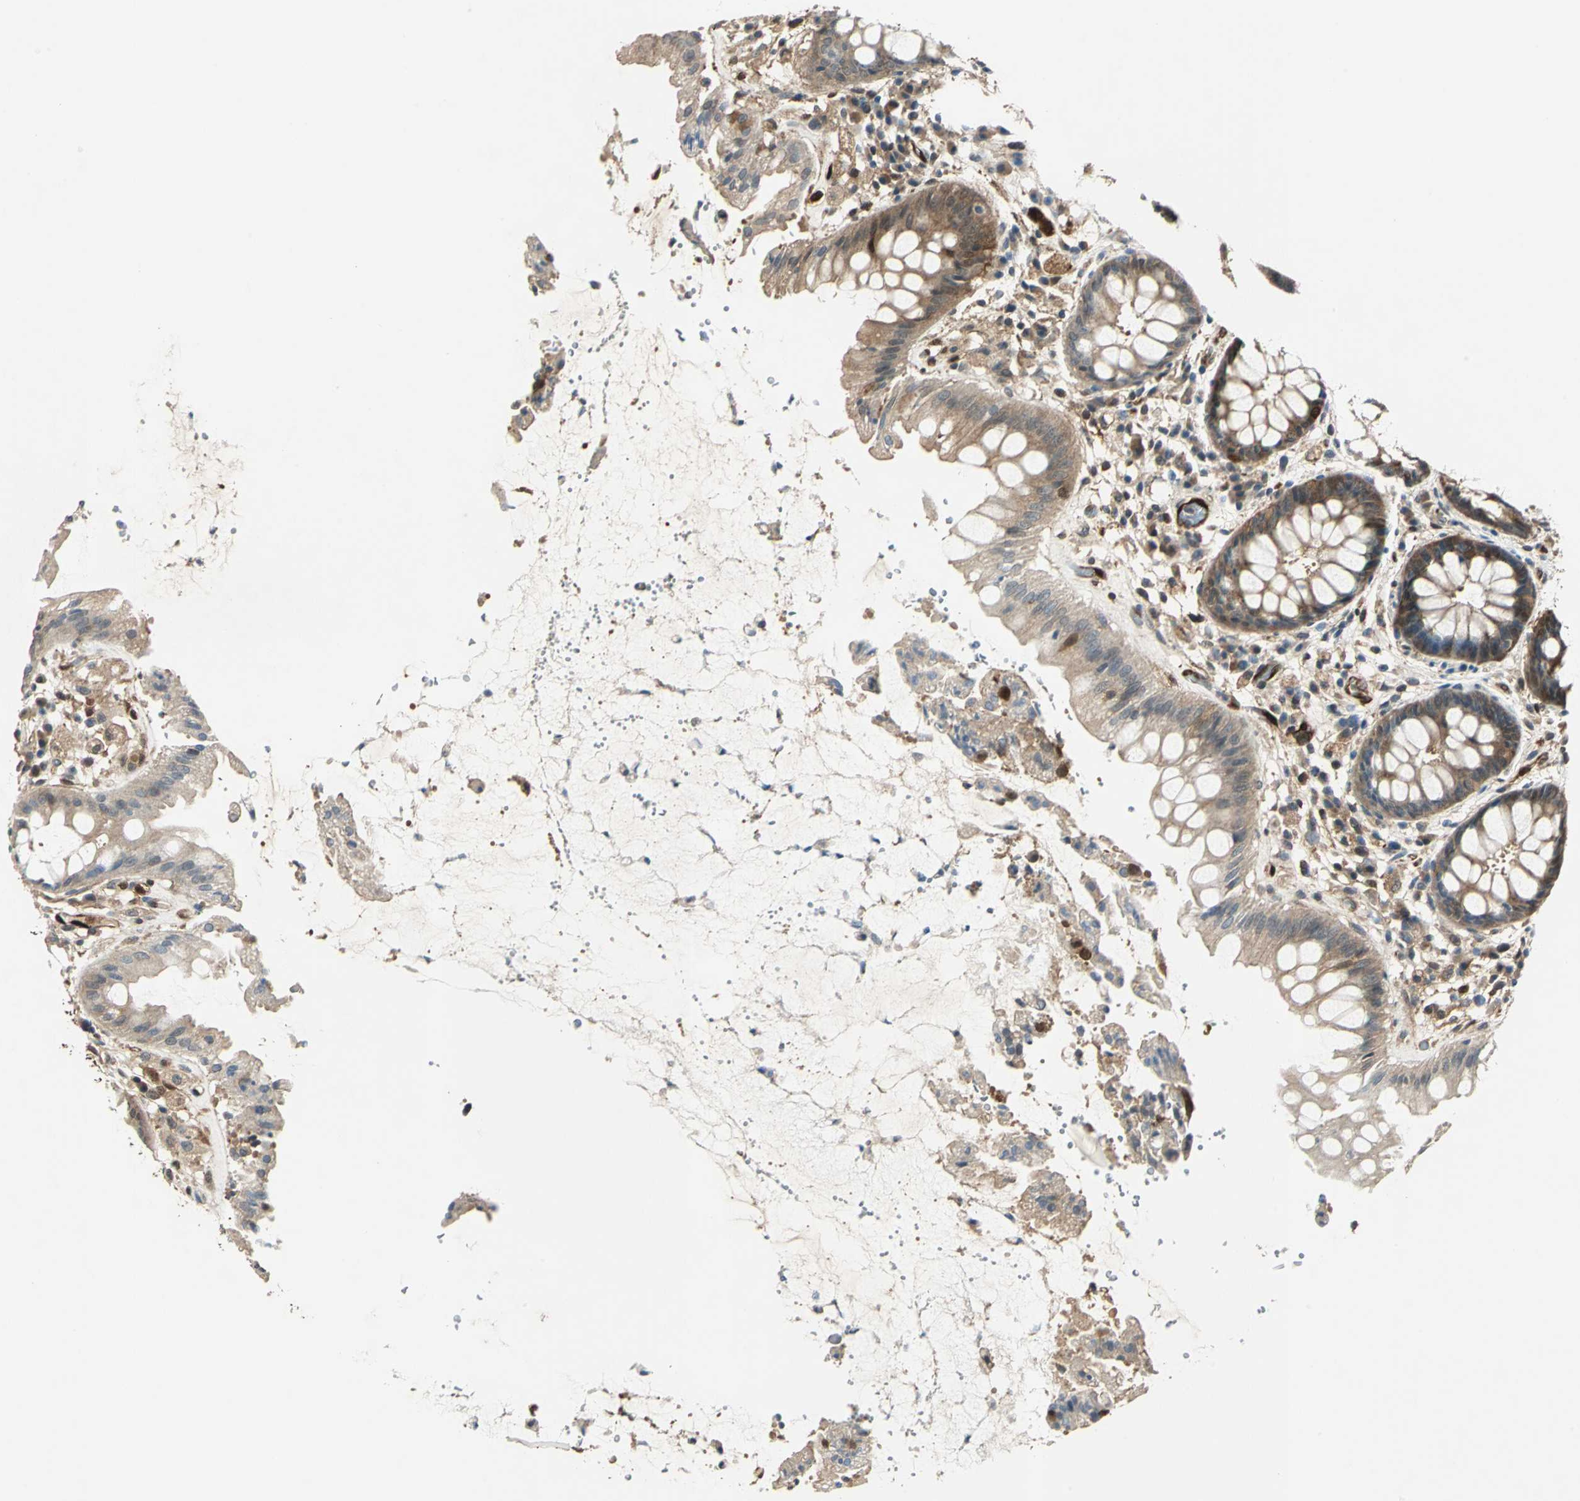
{"staining": {"intensity": "strong", "quantity": ">75%", "location": "cytoplasmic/membranous"}, "tissue": "rectum", "cell_type": "Glandular cells", "image_type": "normal", "snomed": [{"axis": "morphology", "description": "Normal tissue, NOS"}, {"axis": "topography", "description": "Rectum"}], "caption": "Rectum stained with DAB (3,3'-diaminobenzidine) immunohistochemistry shows high levels of strong cytoplasmic/membranous staining in approximately >75% of glandular cells. The staining was performed using DAB (3,3'-diaminobenzidine), with brown indicating positive protein expression. Nuclei are stained blue with hematoxylin.", "gene": "RRM2B", "patient": {"sex": "female", "age": 46}}